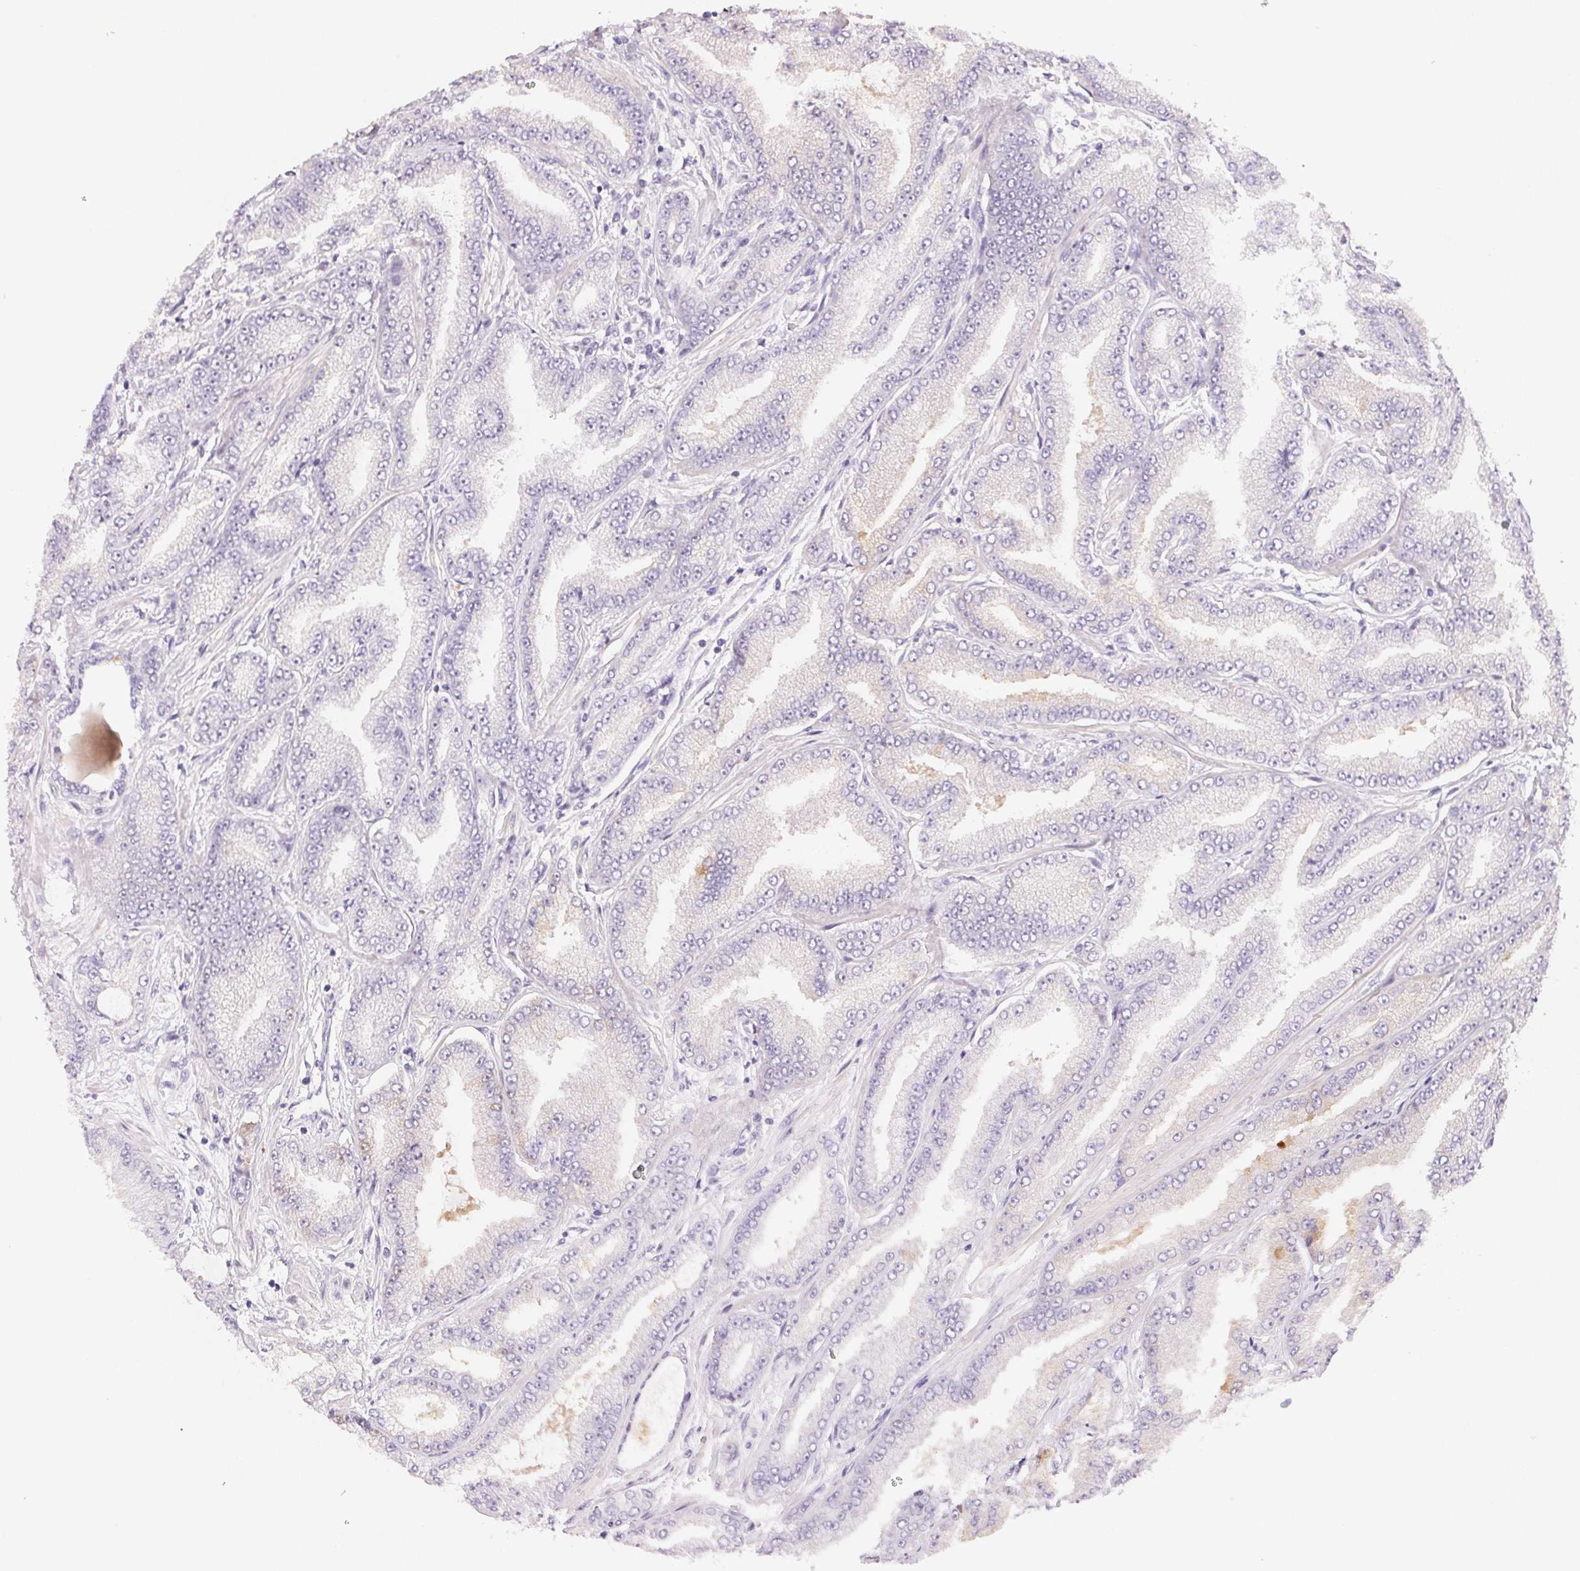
{"staining": {"intensity": "negative", "quantity": "none", "location": "none"}, "tissue": "prostate cancer", "cell_type": "Tumor cells", "image_type": "cancer", "snomed": [{"axis": "morphology", "description": "Adenocarcinoma, Low grade"}, {"axis": "topography", "description": "Prostate"}], "caption": "This histopathology image is of low-grade adenocarcinoma (prostate) stained with immunohistochemistry (IHC) to label a protein in brown with the nuclei are counter-stained blue. There is no staining in tumor cells. Brightfield microscopy of IHC stained with DAB (3,3'-diaminobenzidine) (brown) and hematoxylin (blue), captured at high magnification.", "gene": "BPIFB2", "patient": {"sex": "male", "age": 55}}